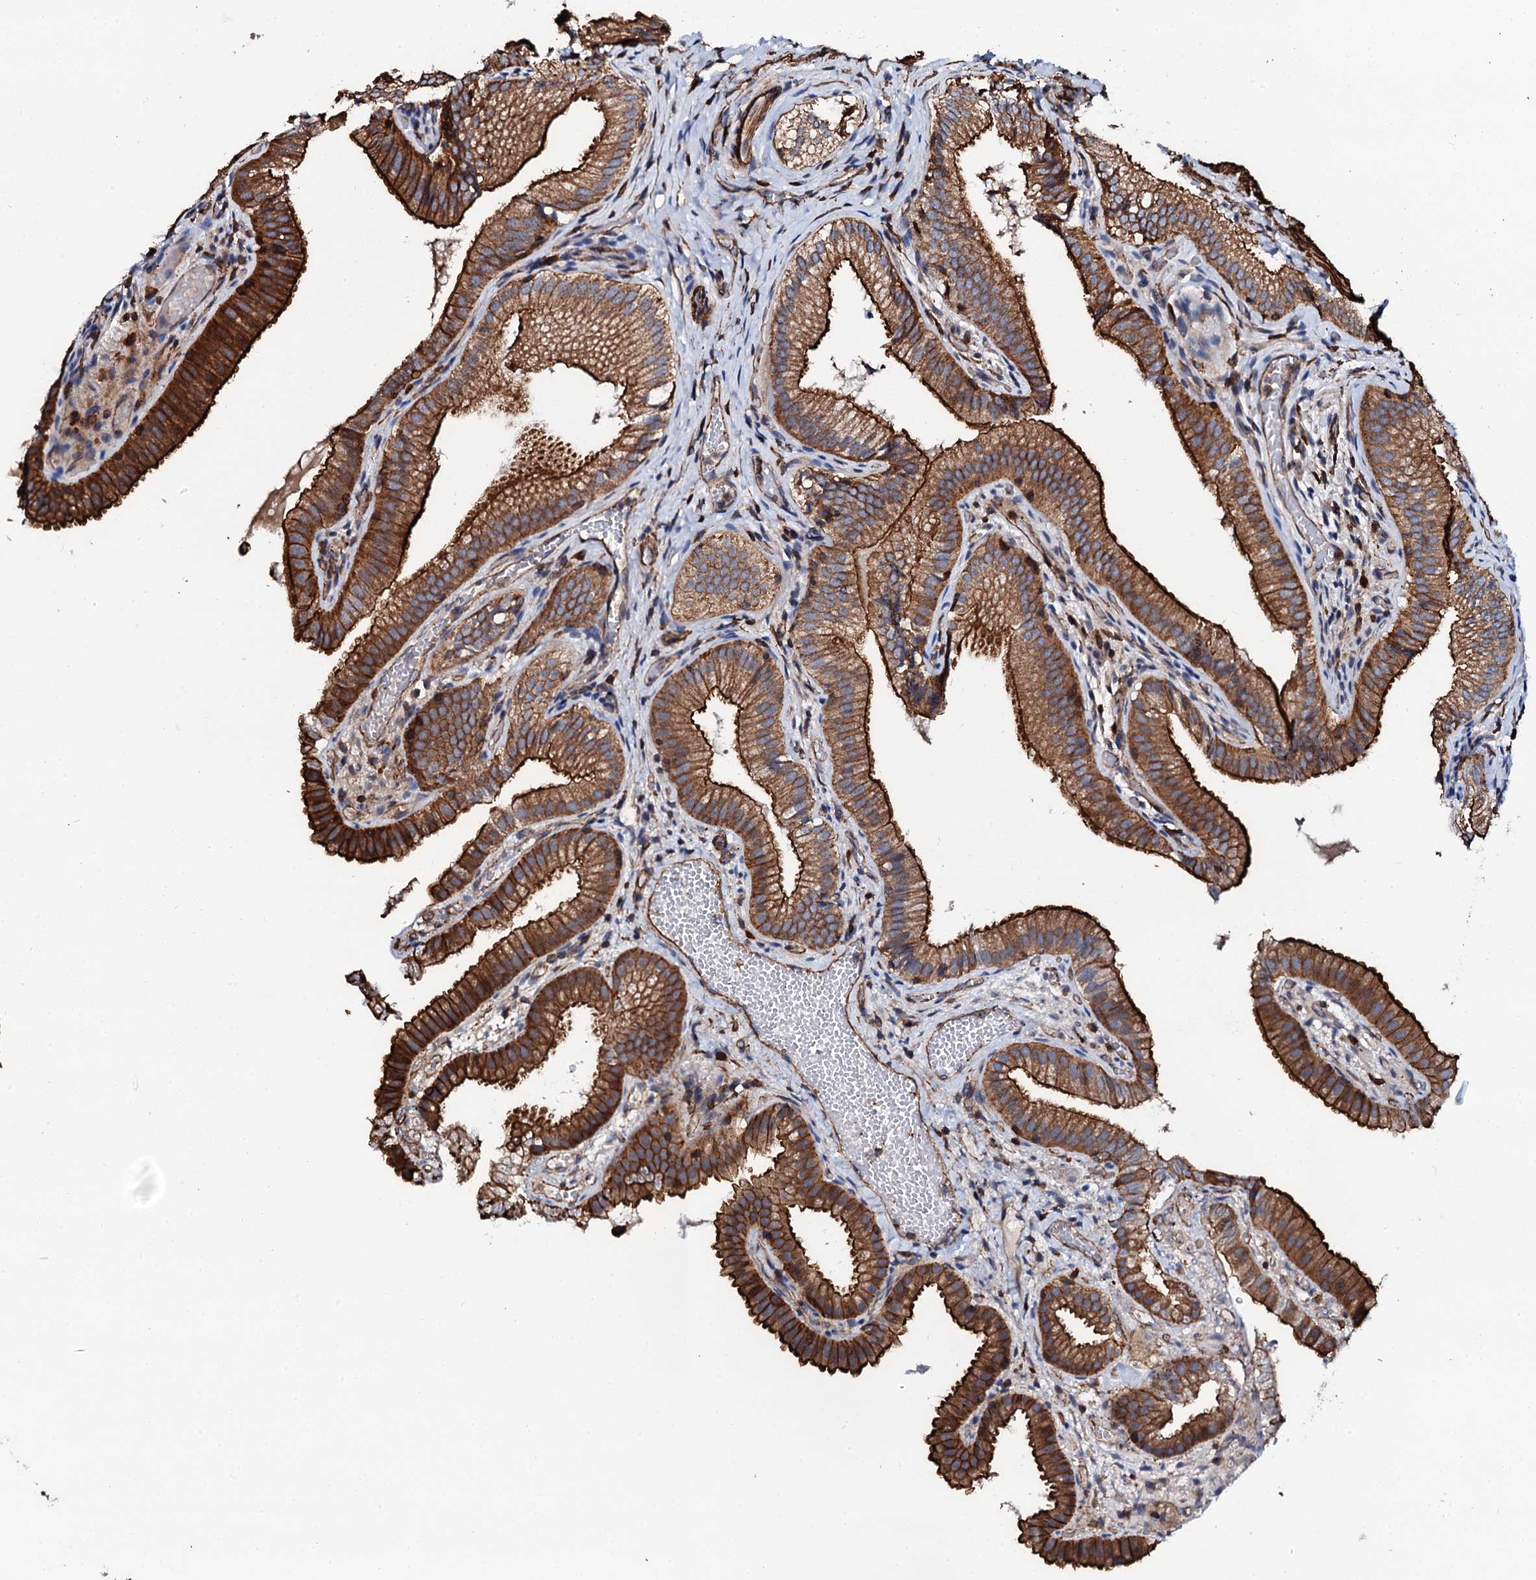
{"staining": {"intensity": "strong", "quantity": ">75%", "location": "cytoplasmic/membranous"}, "tissue": "gallbladder", "cell_type": "Glandular cells", "image_type": "normal", "snomed": [{"axis": "morphology", "description": "Normal tissue, NOS"}, {"axis": "topography", "description": "Gallbladder"}], "caption": "Approximately >75% of glandular cells in unremarkable human gallbladder exhibit strong cytoplasmic/membranous protein staining as visualized by brown immunohistochemical staining.", "gene": "INTS10", "patient": {"sex": "female", "age": 30}}